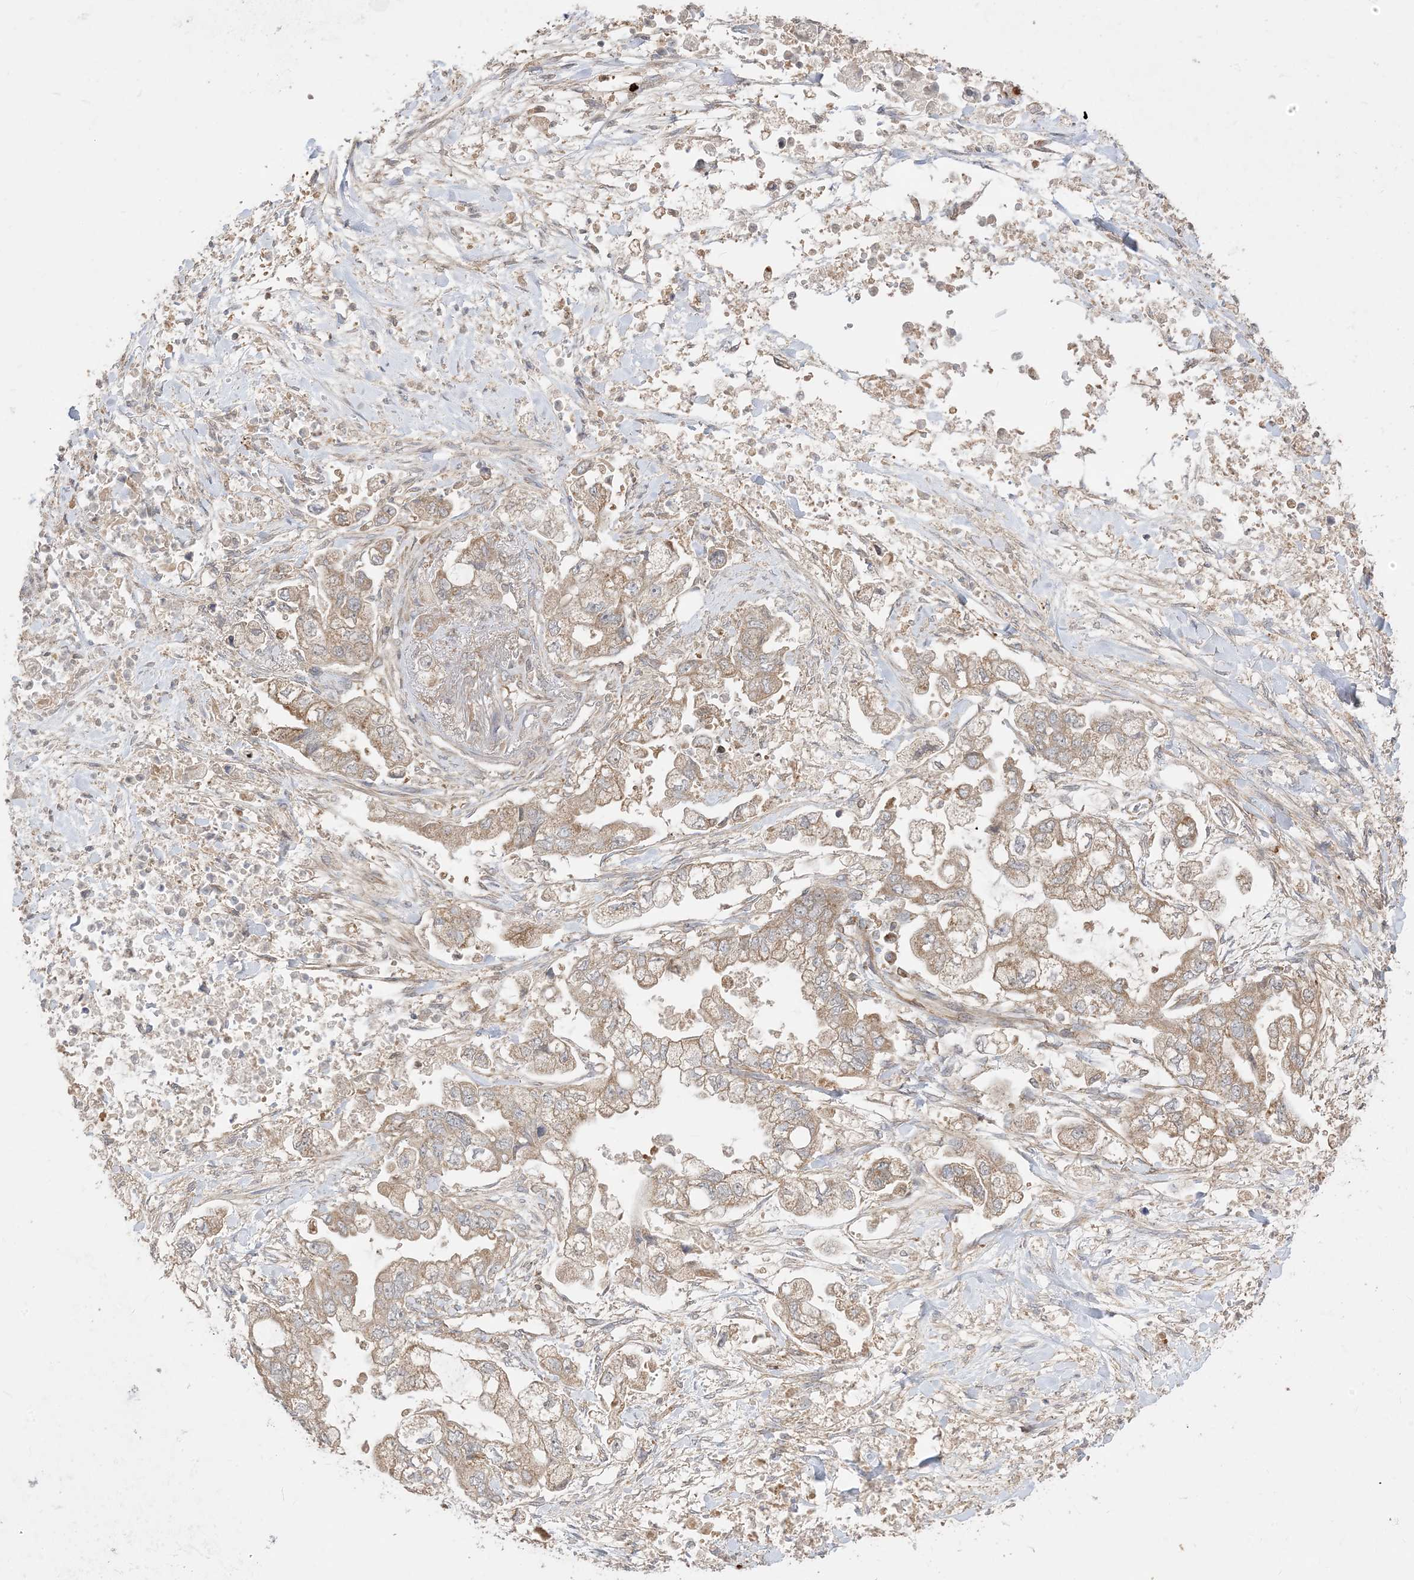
{"staining": {"intensity": "strong", "quantity": ">75%", "location": "cytoplasmic/membranous"}, "tissue": "stomach cancer", "cell_type": "Tumor cells", "image_type": "cancer", "snomed": [{"axis": "morphology", "description": "Normal tissue, NOS"}, {"axis": "morphology", "description": "Adenocarcinoma, NOS"}, {"axis": "topography", "description": "Stomach"}], "caption": "This is a micrograph of IHC staining of stomach adenocarcinoma, which shows strong staining in the cytoplasmic/membranous of tumor cells.", "gene": "SIRT3", "patient": {"sex": "male", "age": 62}}